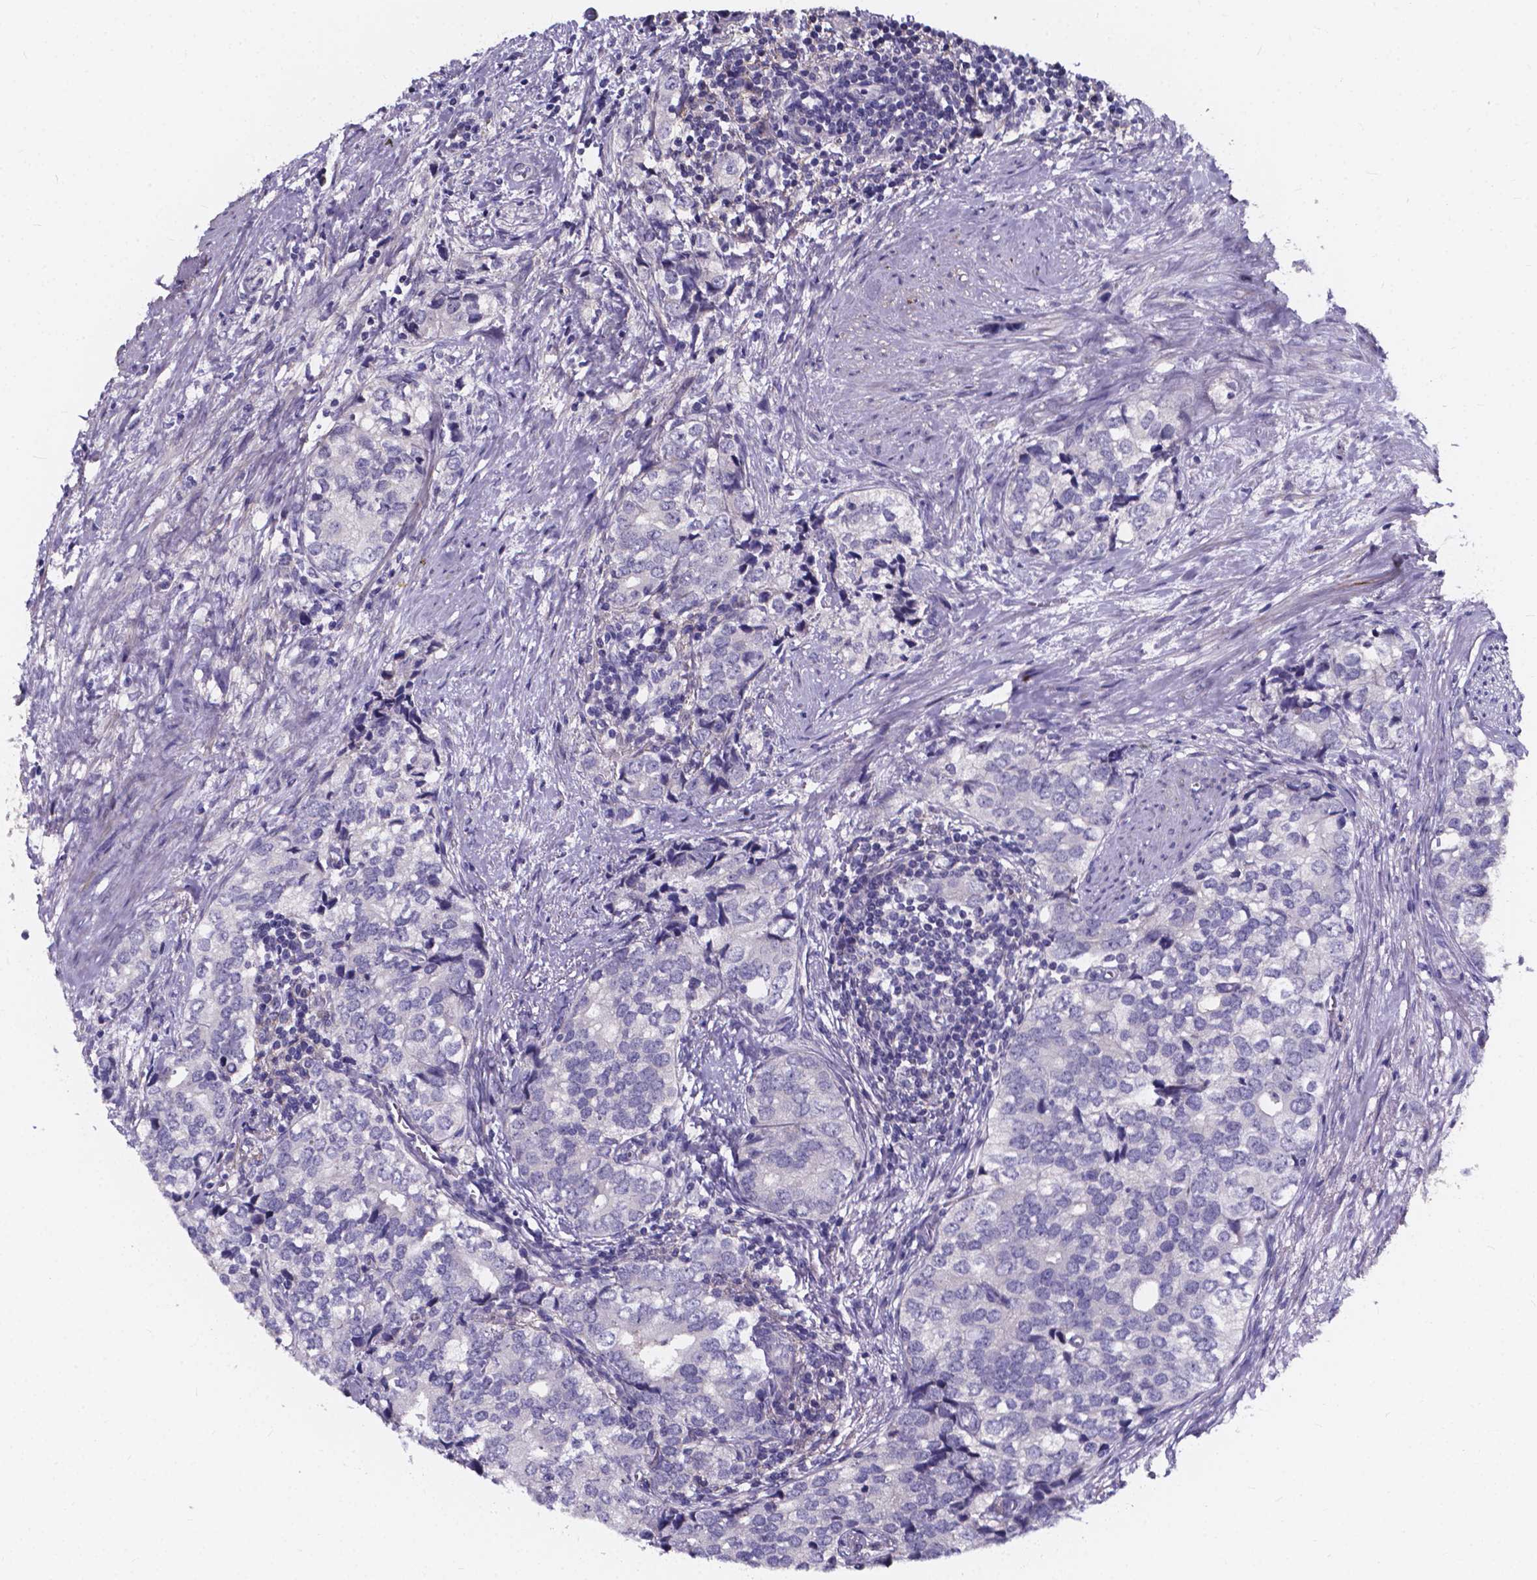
{"staining": {"intensity": "negative", "quantity": "none", "location": "none"}, "tissue": "prostate cancer", "cell_type": "Tumor cells", "image_type": "cancer", "snomed": [{"axis": "morphology", "description": "Adenocarcinoma, NOS"}, {"axis": "topography", "description": "Prostate and seminal vesicle, NOS"}], "caption": "Tumor cells show no significant protein expression in prostate adenocarcinoma. The staining is performed using DAB brown chromogen with nuclei counter-stained in using hematoxylin.", "gene": "SPOCD1", "patient": {"sex": "male", "age": 63}}